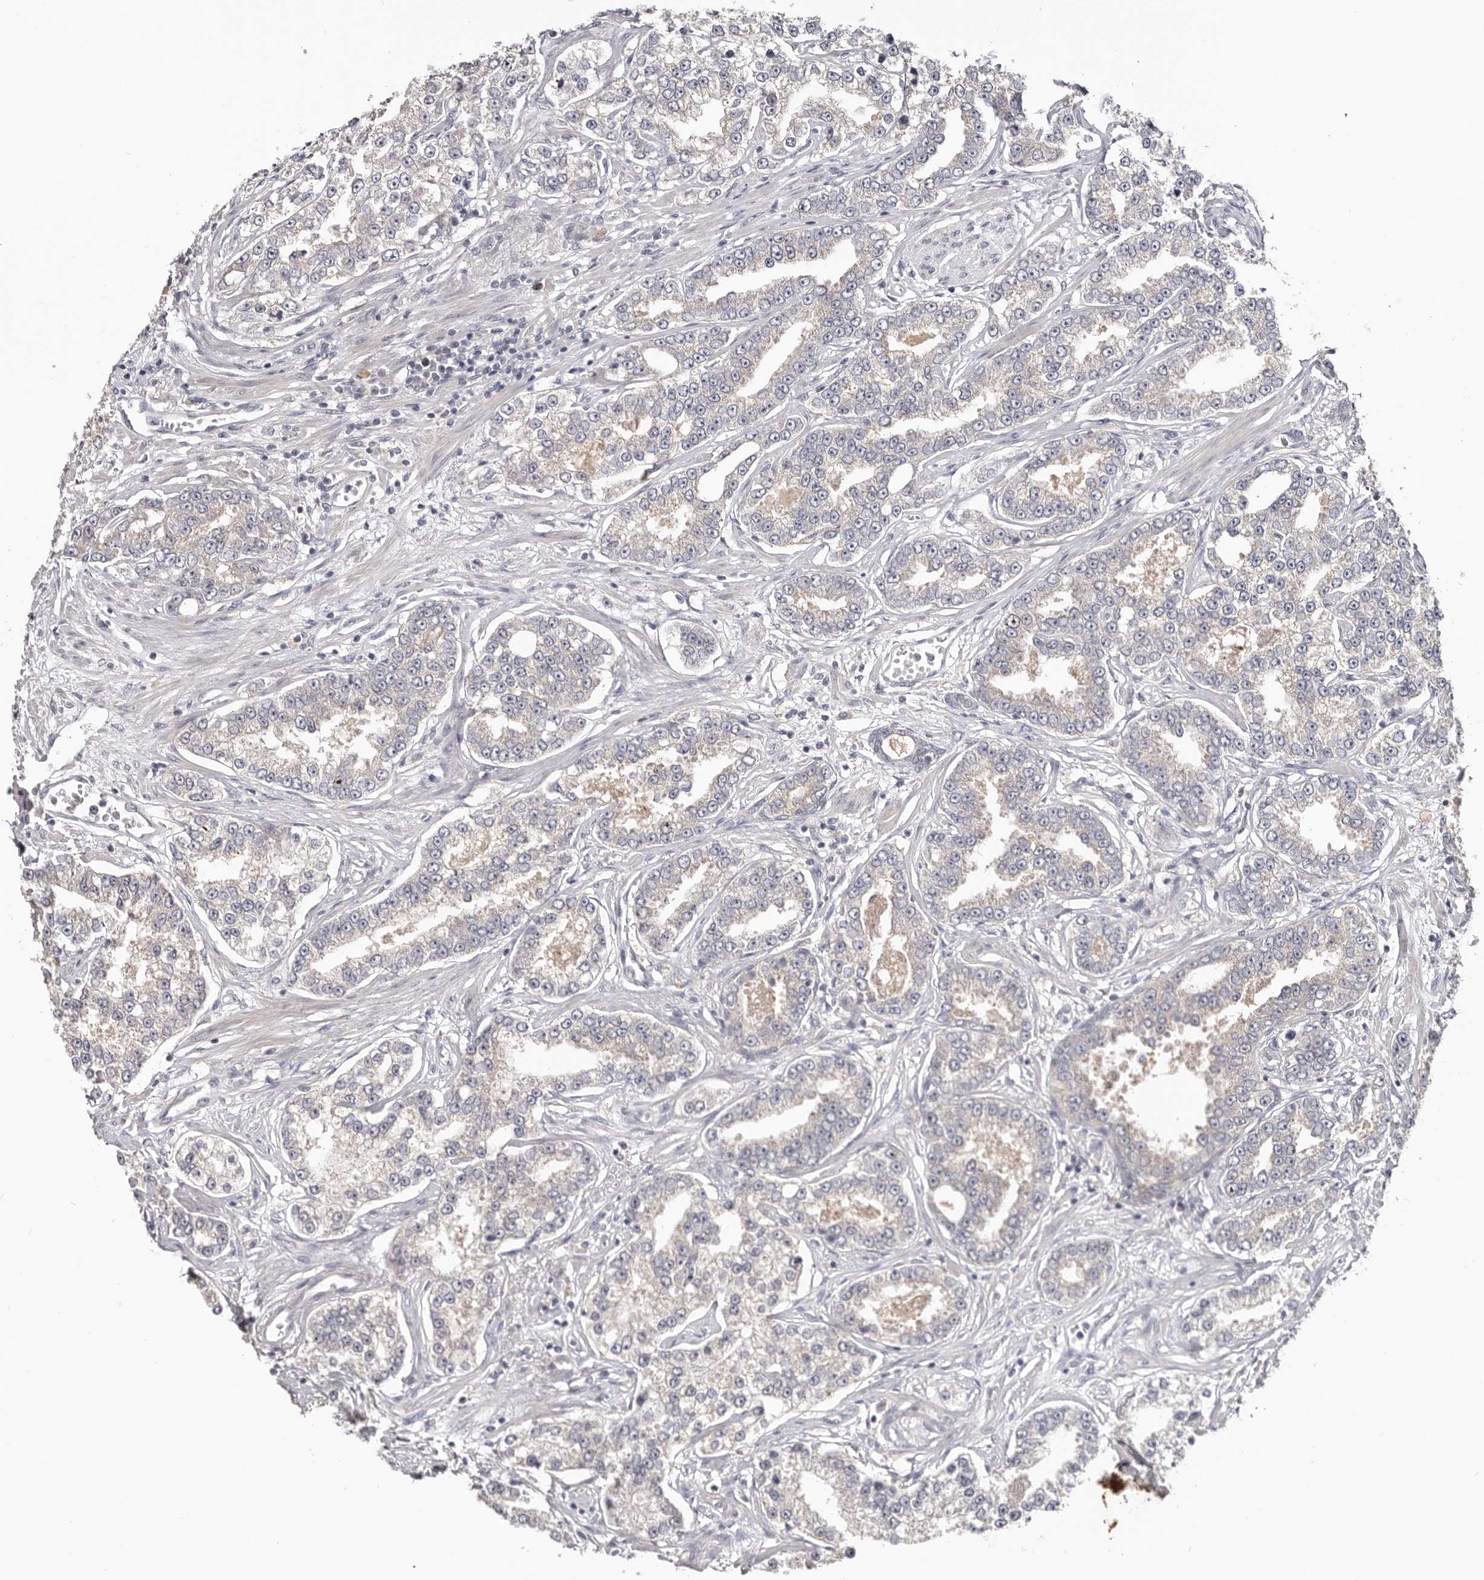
{"staining": {"intensity": "negative", "quantity": "none", "location": "none"}, "tissue": "prostate cancer", "cell_type": "Tumor cells", "image_type": "cancer", "snomed": [{"axis": "morphology", "description": "Normal tissue, NOS"}, {"axis": "morphology", "description": "Adenocarcinoma, High grade"}, {"axis": "topography", "description": "Prostate"}], "caption": "High power microscopy micrograph of an IHC image of prostate cancer (high-grade adenocarcinoma), revealing no significant positivity in tumor cells.", "gene": "CCDC190", "patient": {"sex": "male", "age": 83}}